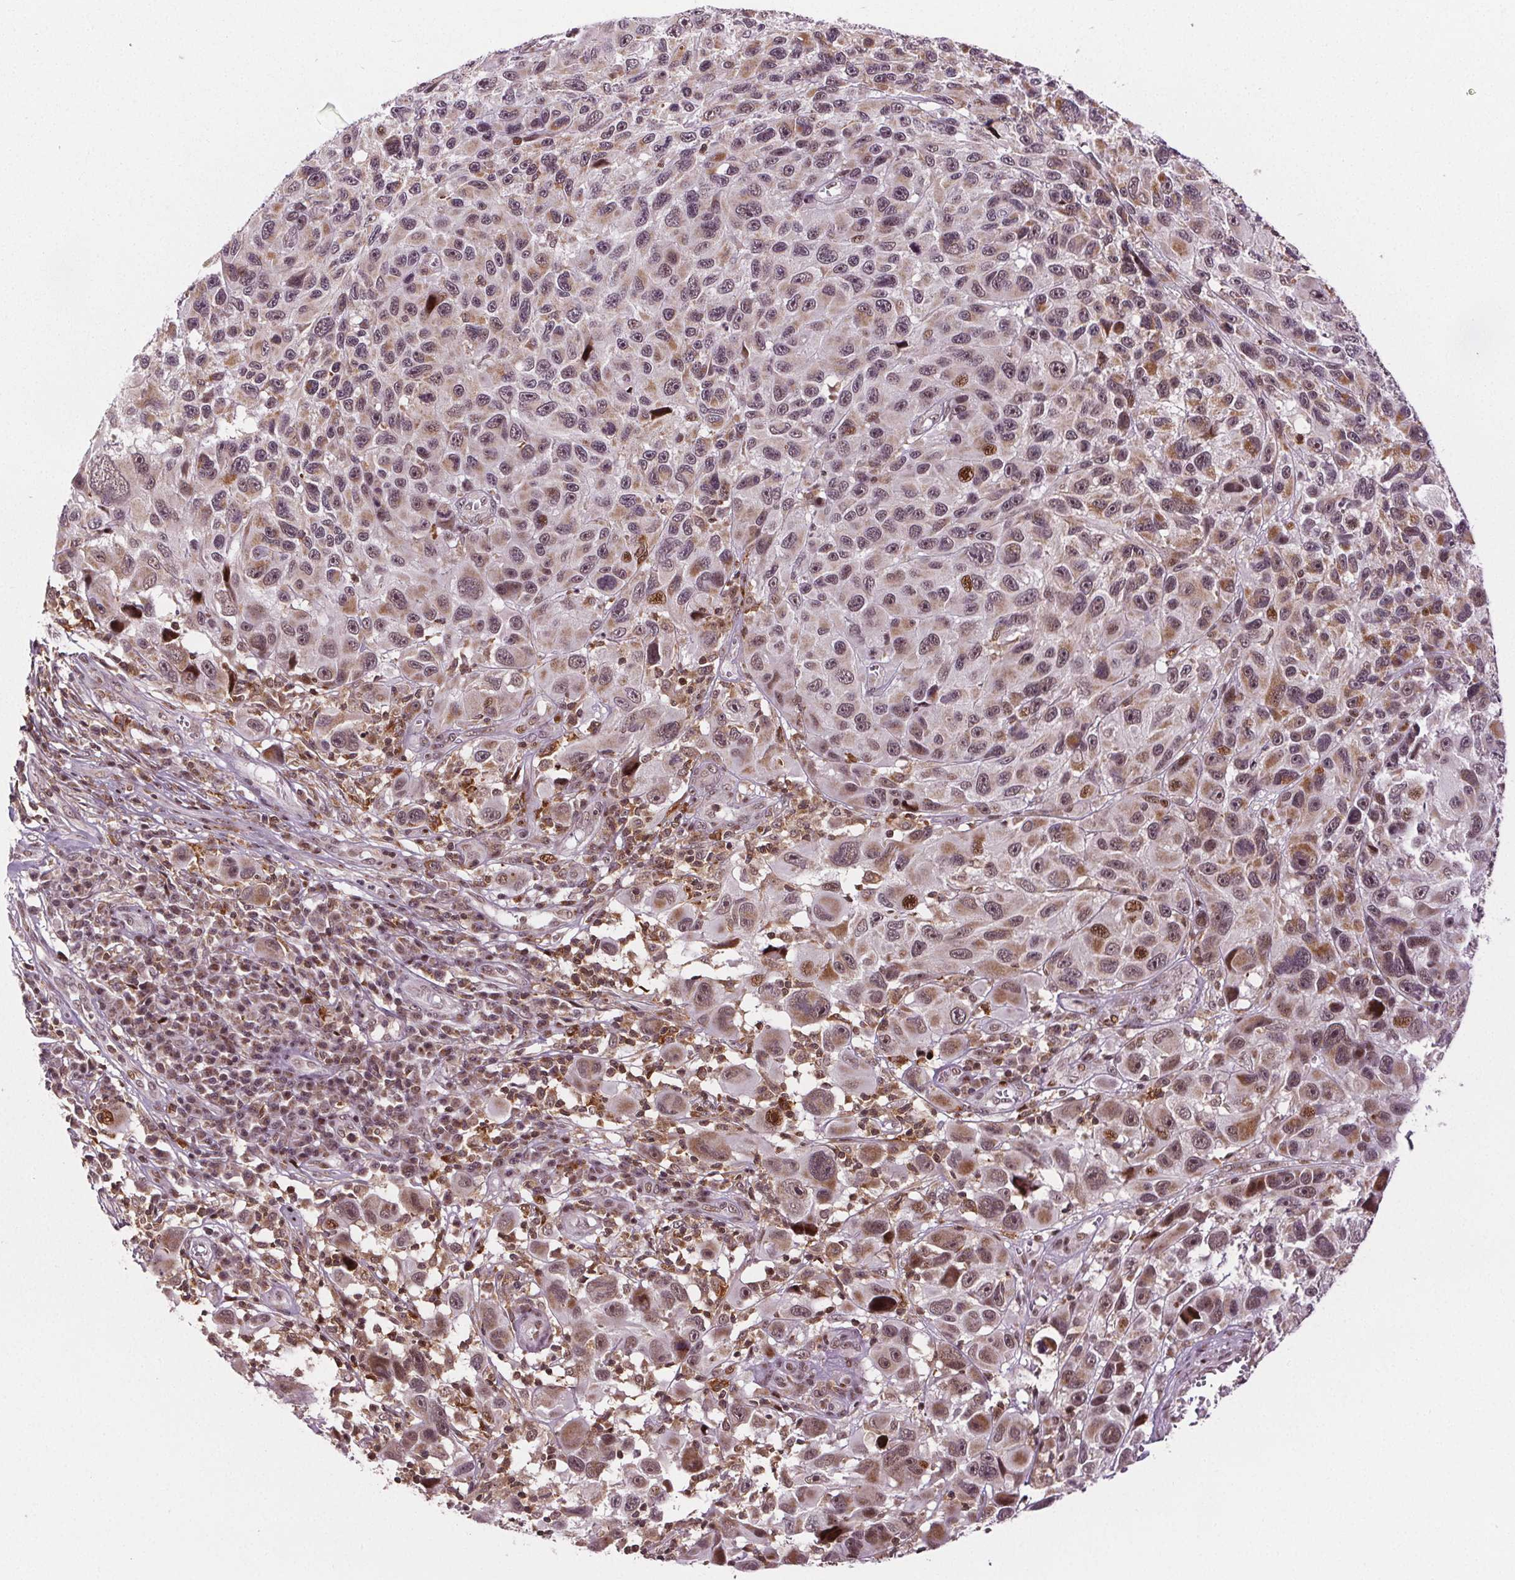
{"staining": {"intensity": "weak", "quantity": "25%-75%", "location": "cytoplasmic/membranous,nuclear"}, "tissue": "melanoma", "cell_type": "Tumor cells", "image_type": "cancer", "snomed": [{"axis": "morphology", "description": "Malignant melanoma, NOS"}, {"axis": "topography", "description": "Skin"}], "caption": "The photomicrograph demonstrates immunohistochemical staining of melanoma. There is weak cytoplasmic/membranous and nuclear positivity is identified in approximately 25%-75% of tumor cells. (IHC, brightfield microscopy, high magnification).", "gene": "SNRNP35", "patient": {"sex": "male", "age": 53}}